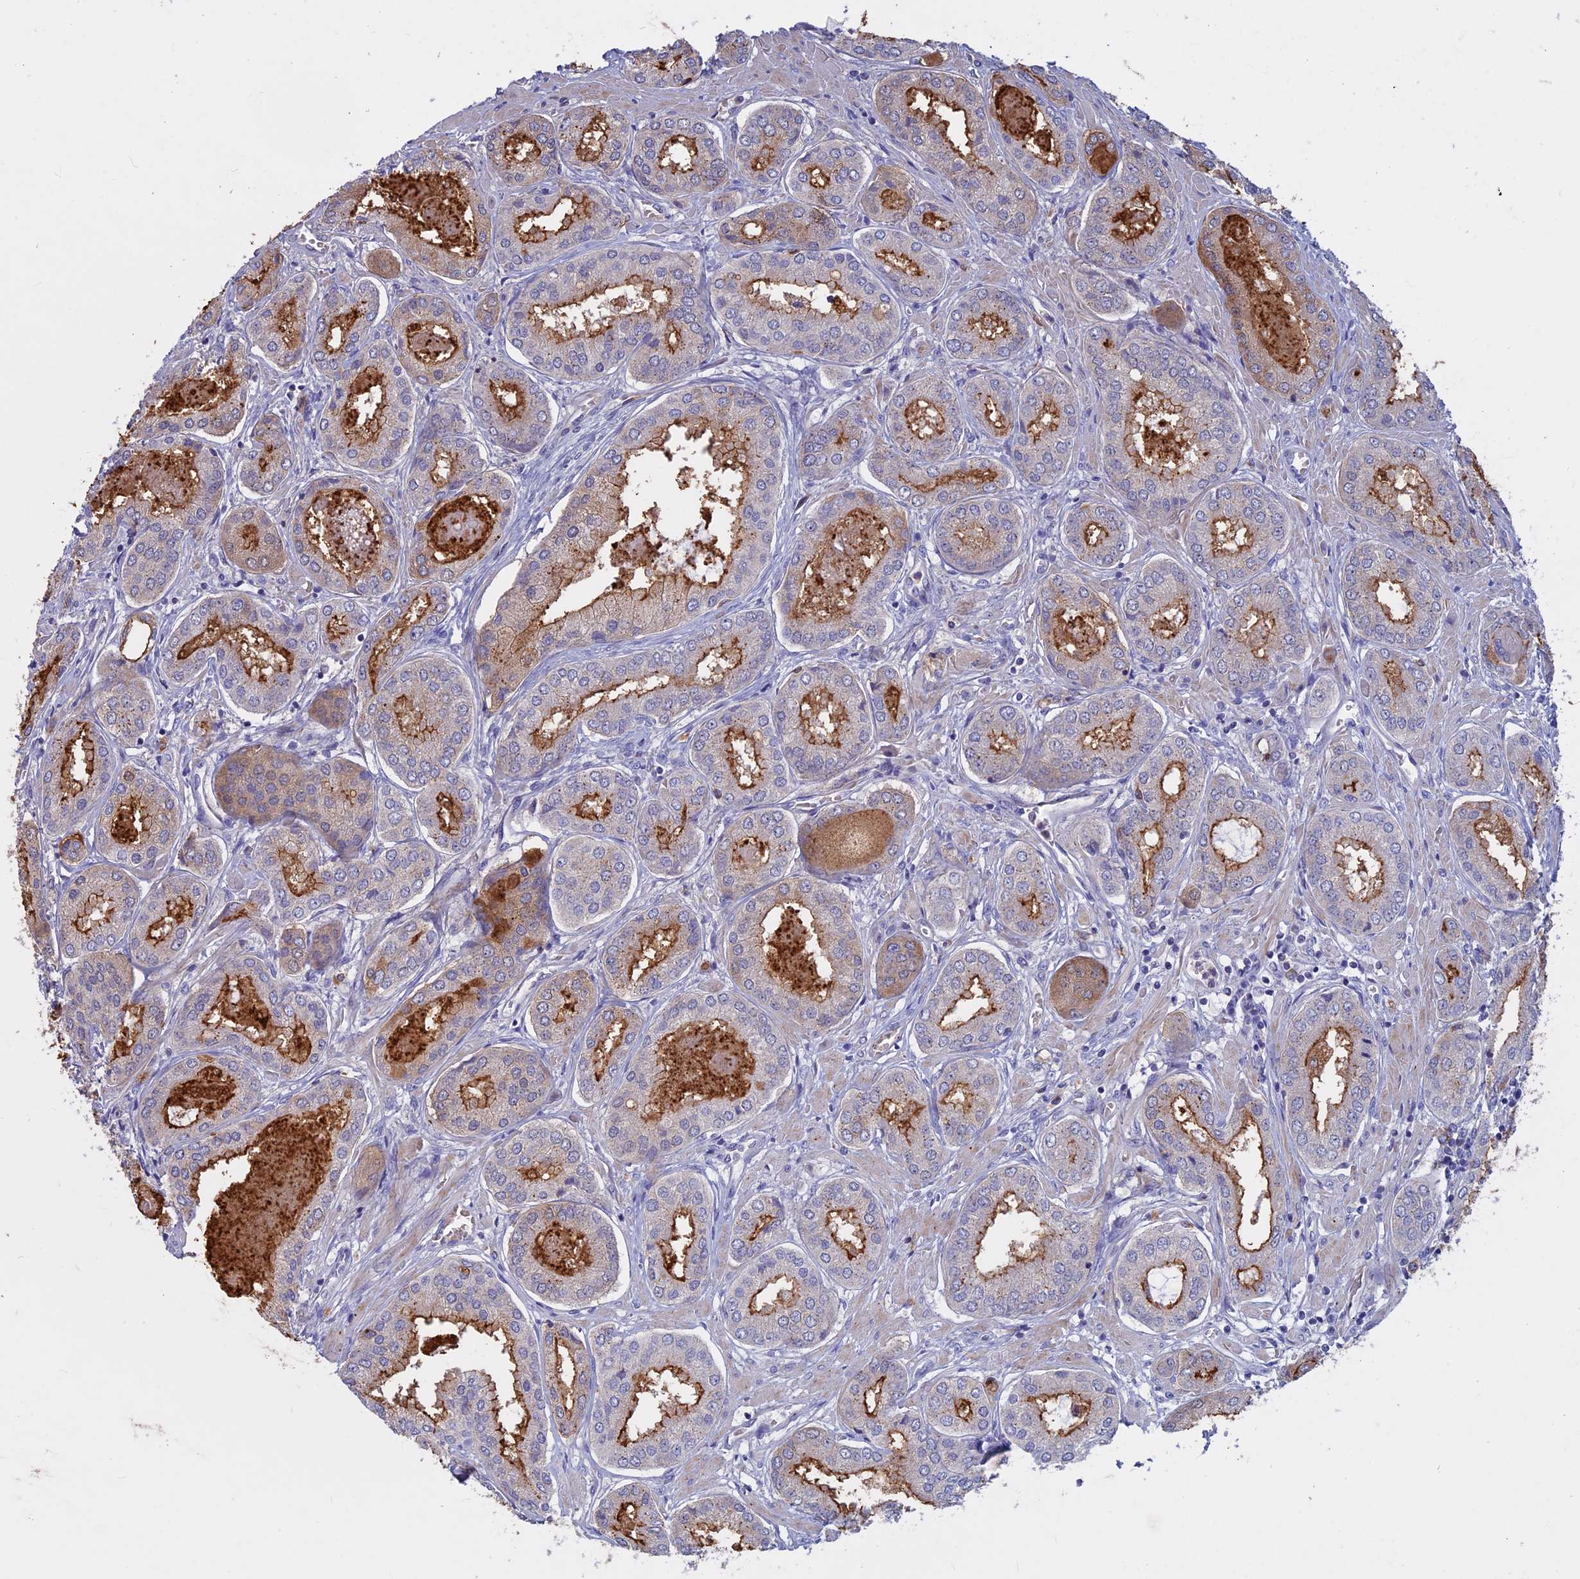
{"staining": {"intensity": "strong", "quantity": "25%-75%", "location": "cytoplasmic/membranous"}, "tissue": "prostate cancer", "cell_type": "Tumor cells", "image_type": "cancer", "snomed": [{"axis": "morphology", "description": "Adenocarcinoma, Low grade"}, {"axis": "topography", "description": "Prostate"}], "caption": "High-magnification brightfield microscopy of prostate adenocarcinoma (low-grade) stained with DAB (brown) and counterstained with hematoxylin (blue). tumor cells exhibit strong cytoplasmic/membranous expression is seen in about25%-75% of cells.", "gene": "SLC2A6", "patient": {"sex": "male", "age": 68}}